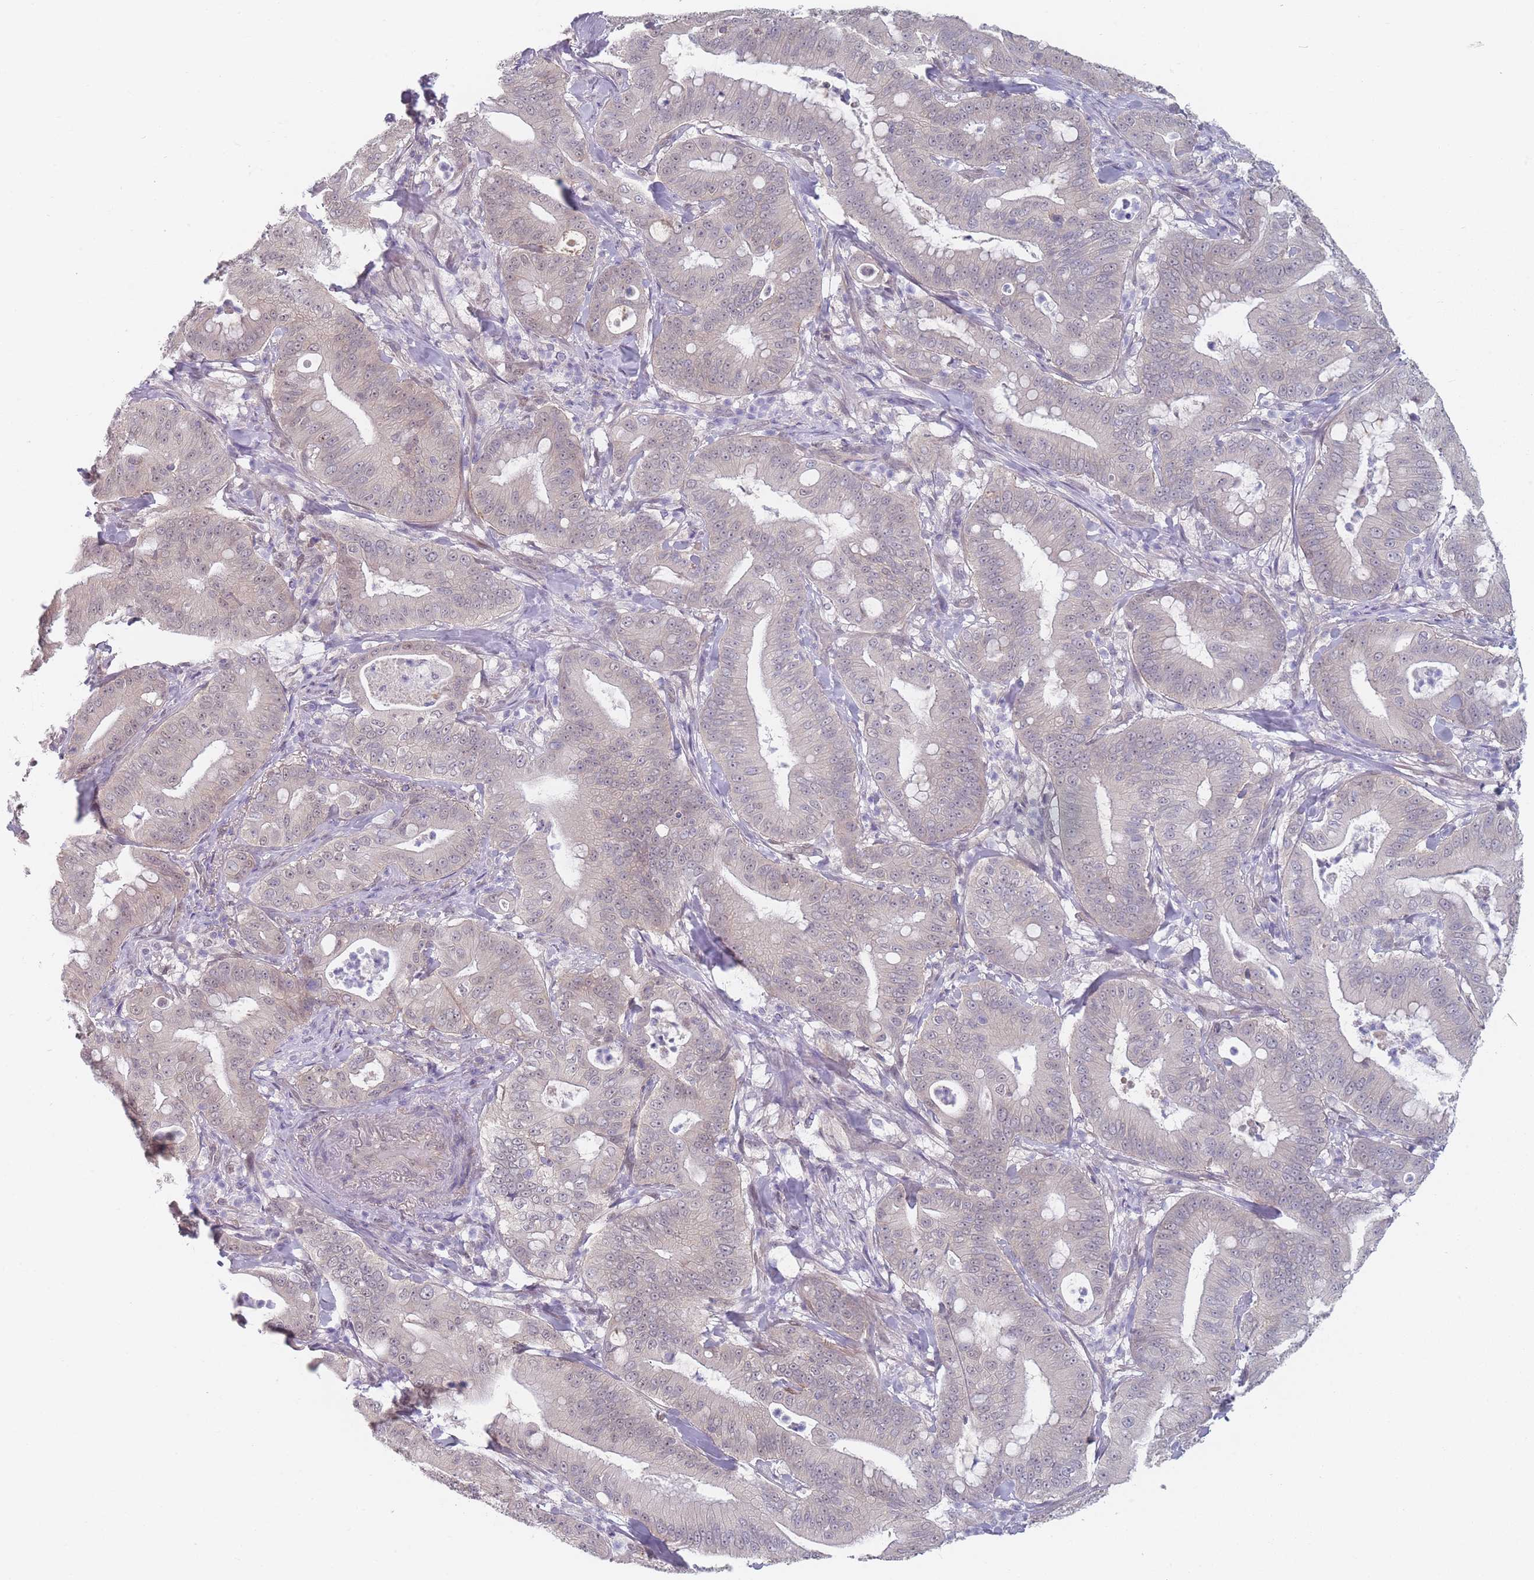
{"staining": {"intensity": "negative", "quantity": "none", "location": "none"}, "tissue": "pancreatic cancer", "cell_type": "Tumor cells", "image_type": "cancer", "snomed": [{"axis": "morphology", "description": "Adenocarcinoma, NOS"}, {"axis": "topography", "description": "Pancreas"}], "caption": "Immunohistochemistry of pancreatic cancer exhibits no expression in tumor cells.", "gene": "ANKRD10", "patient": {"sex": "male", "age": 71}}